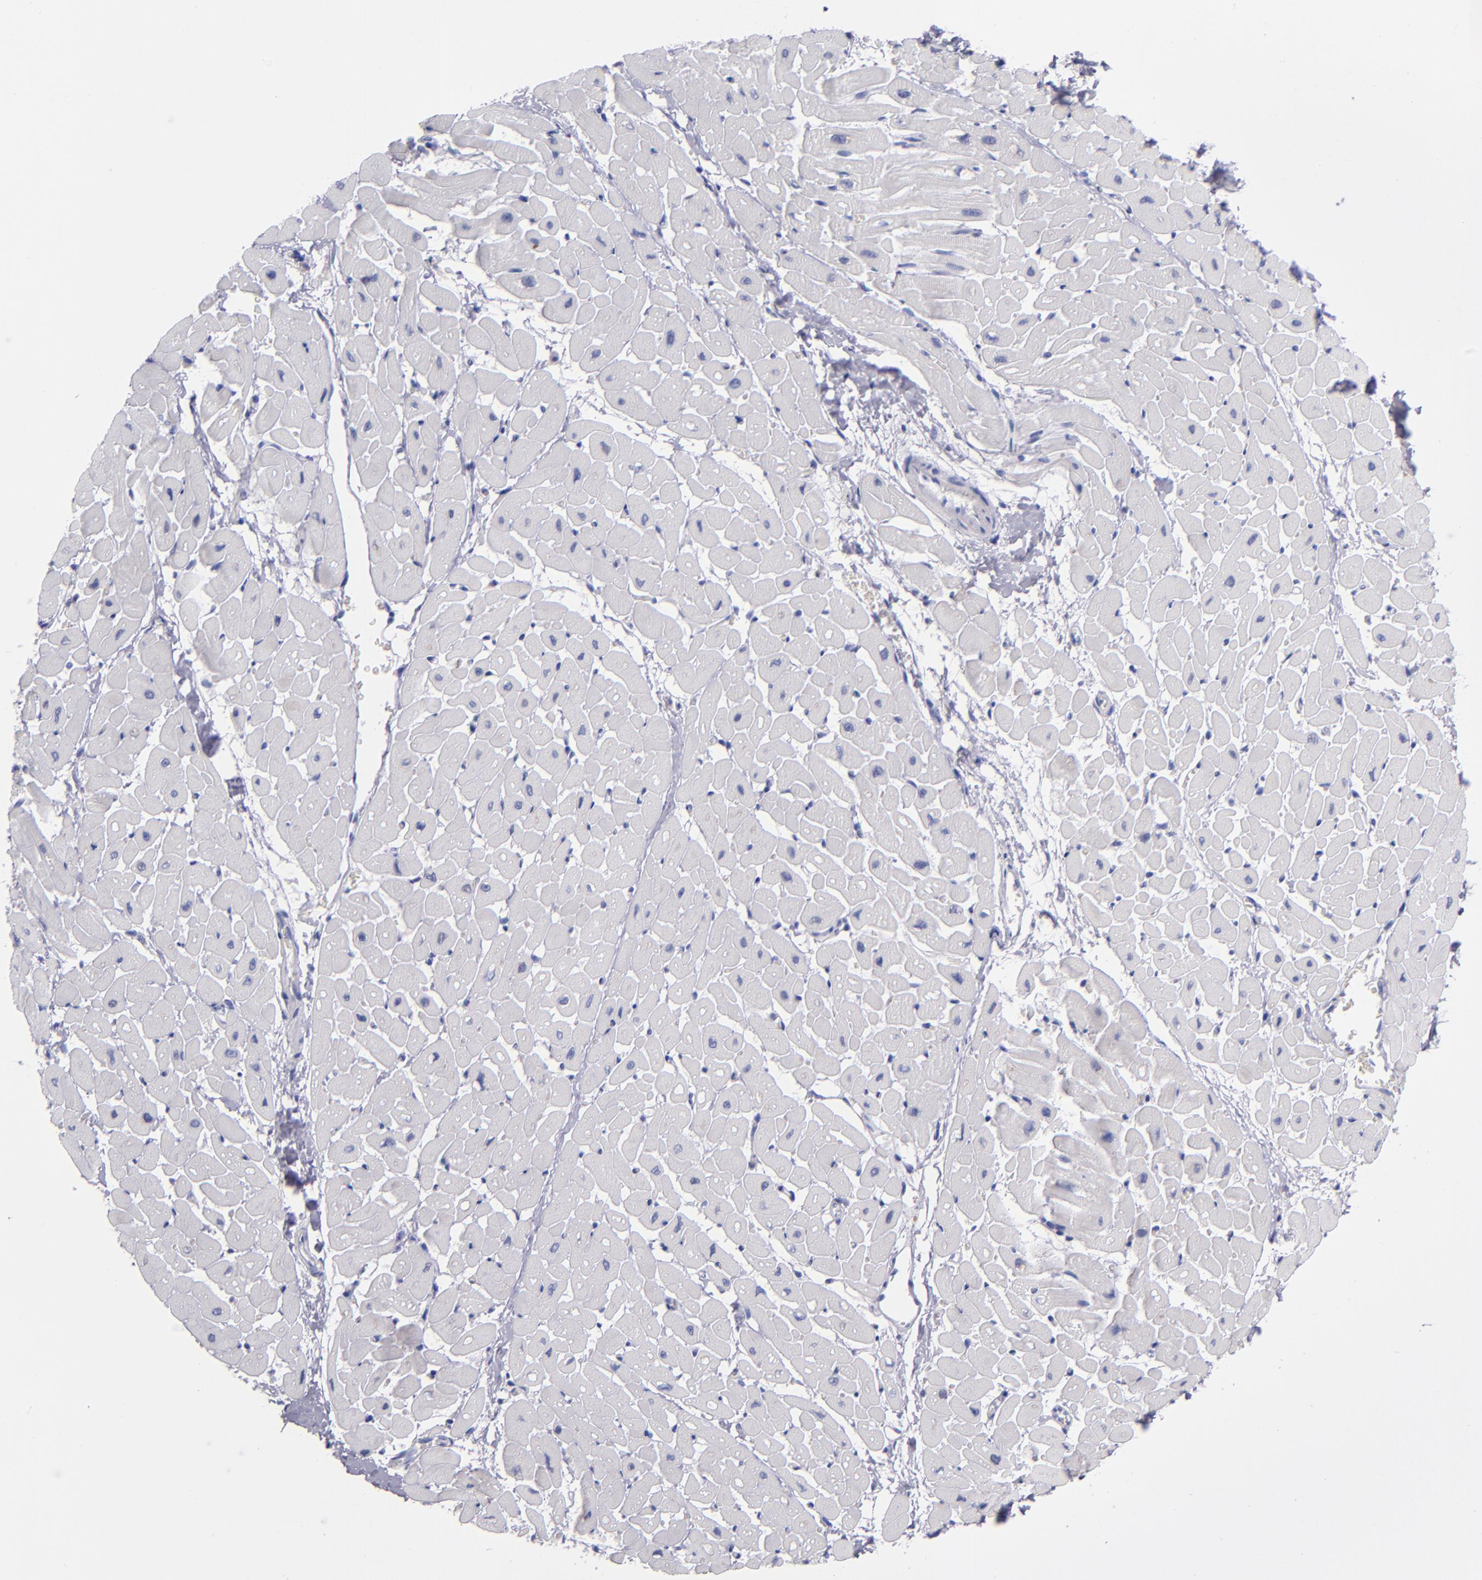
{"staining": {"intensity": "negative", "quantity": "none", "location": "none"}, "tissue": "heart muscle", "cell_type": "Cardiomyocytes", "image_type": "normal", "snomed": [{"axis": "morphology", "description": "Normal tissue, NOS"}, {"axis": "topography", "description": "Heart"}], "caption": "High magnification brightfield microscopy of normal heart muscle stained with DAB (brown) and counterstained with hematoxylin (blue): cardiomyocytes show no significant positivity.", "gene": "HNF1B", "patient": {"sex": "male", "age": 45}}